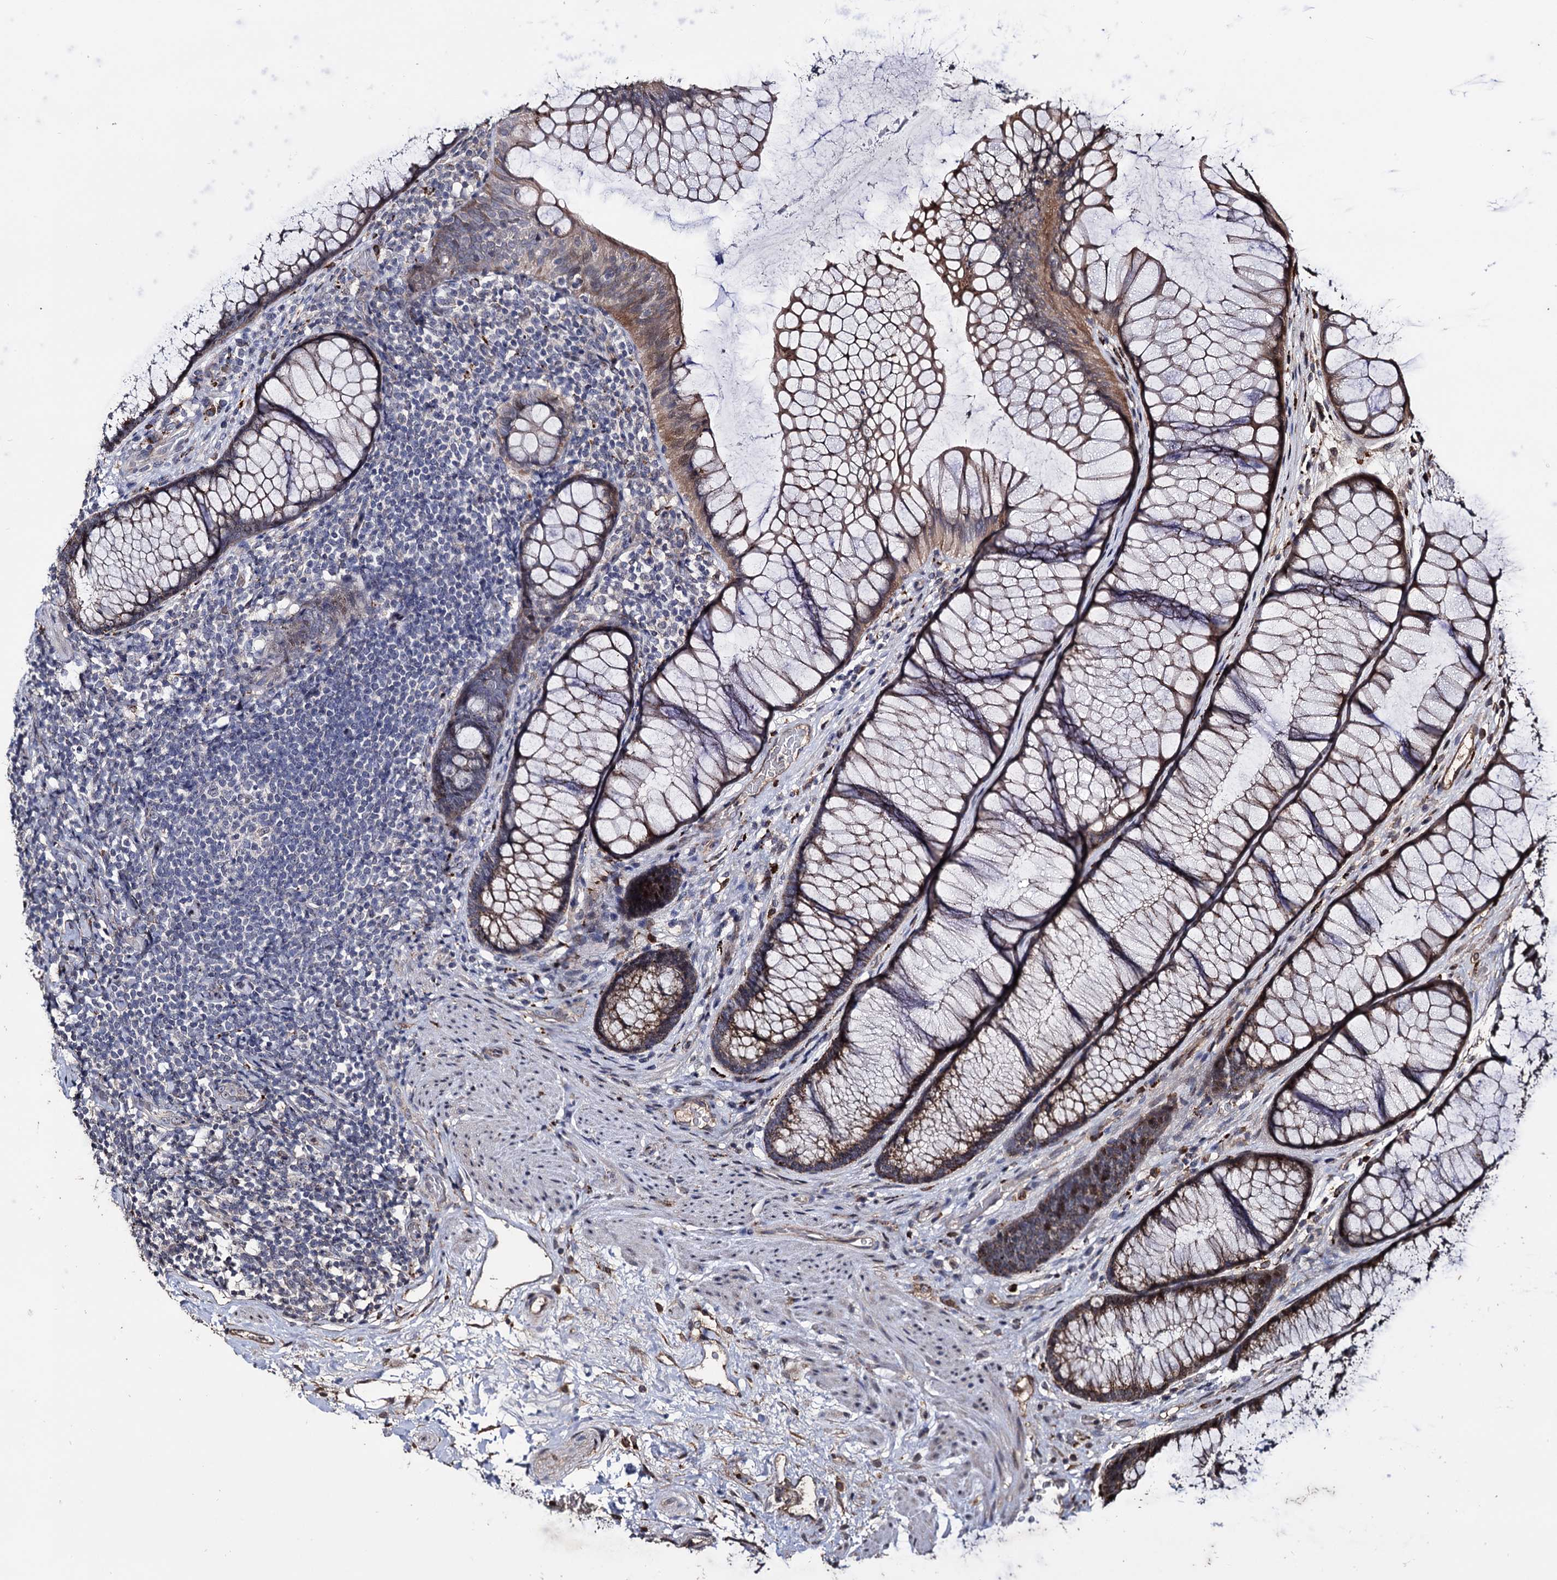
{"staining": {"intensity": "moderate", "quantity": ">75%", "location": "cytoplasmic/membranous"}, "tissue": "colon", "cell_type": "Endothelial cells", "image_type": "normal", "snomed": [{"axis": "morphology", "description": "Normal tissue, NOS"}, {"axis": "topography", "description": "Colon"}], "caption": "High-magnification brightfield microscopy of benign colon stained with DAB (3,3'-diaminobenzidine) (brown) and counterstained with hematoxylin (blue). endothelial cells exhibit moderate cytoplasmic/membranous staining is seen in about>75% of cells.", "gene": "MICAL2", "patient": {"sex": "female", "age": 82}}